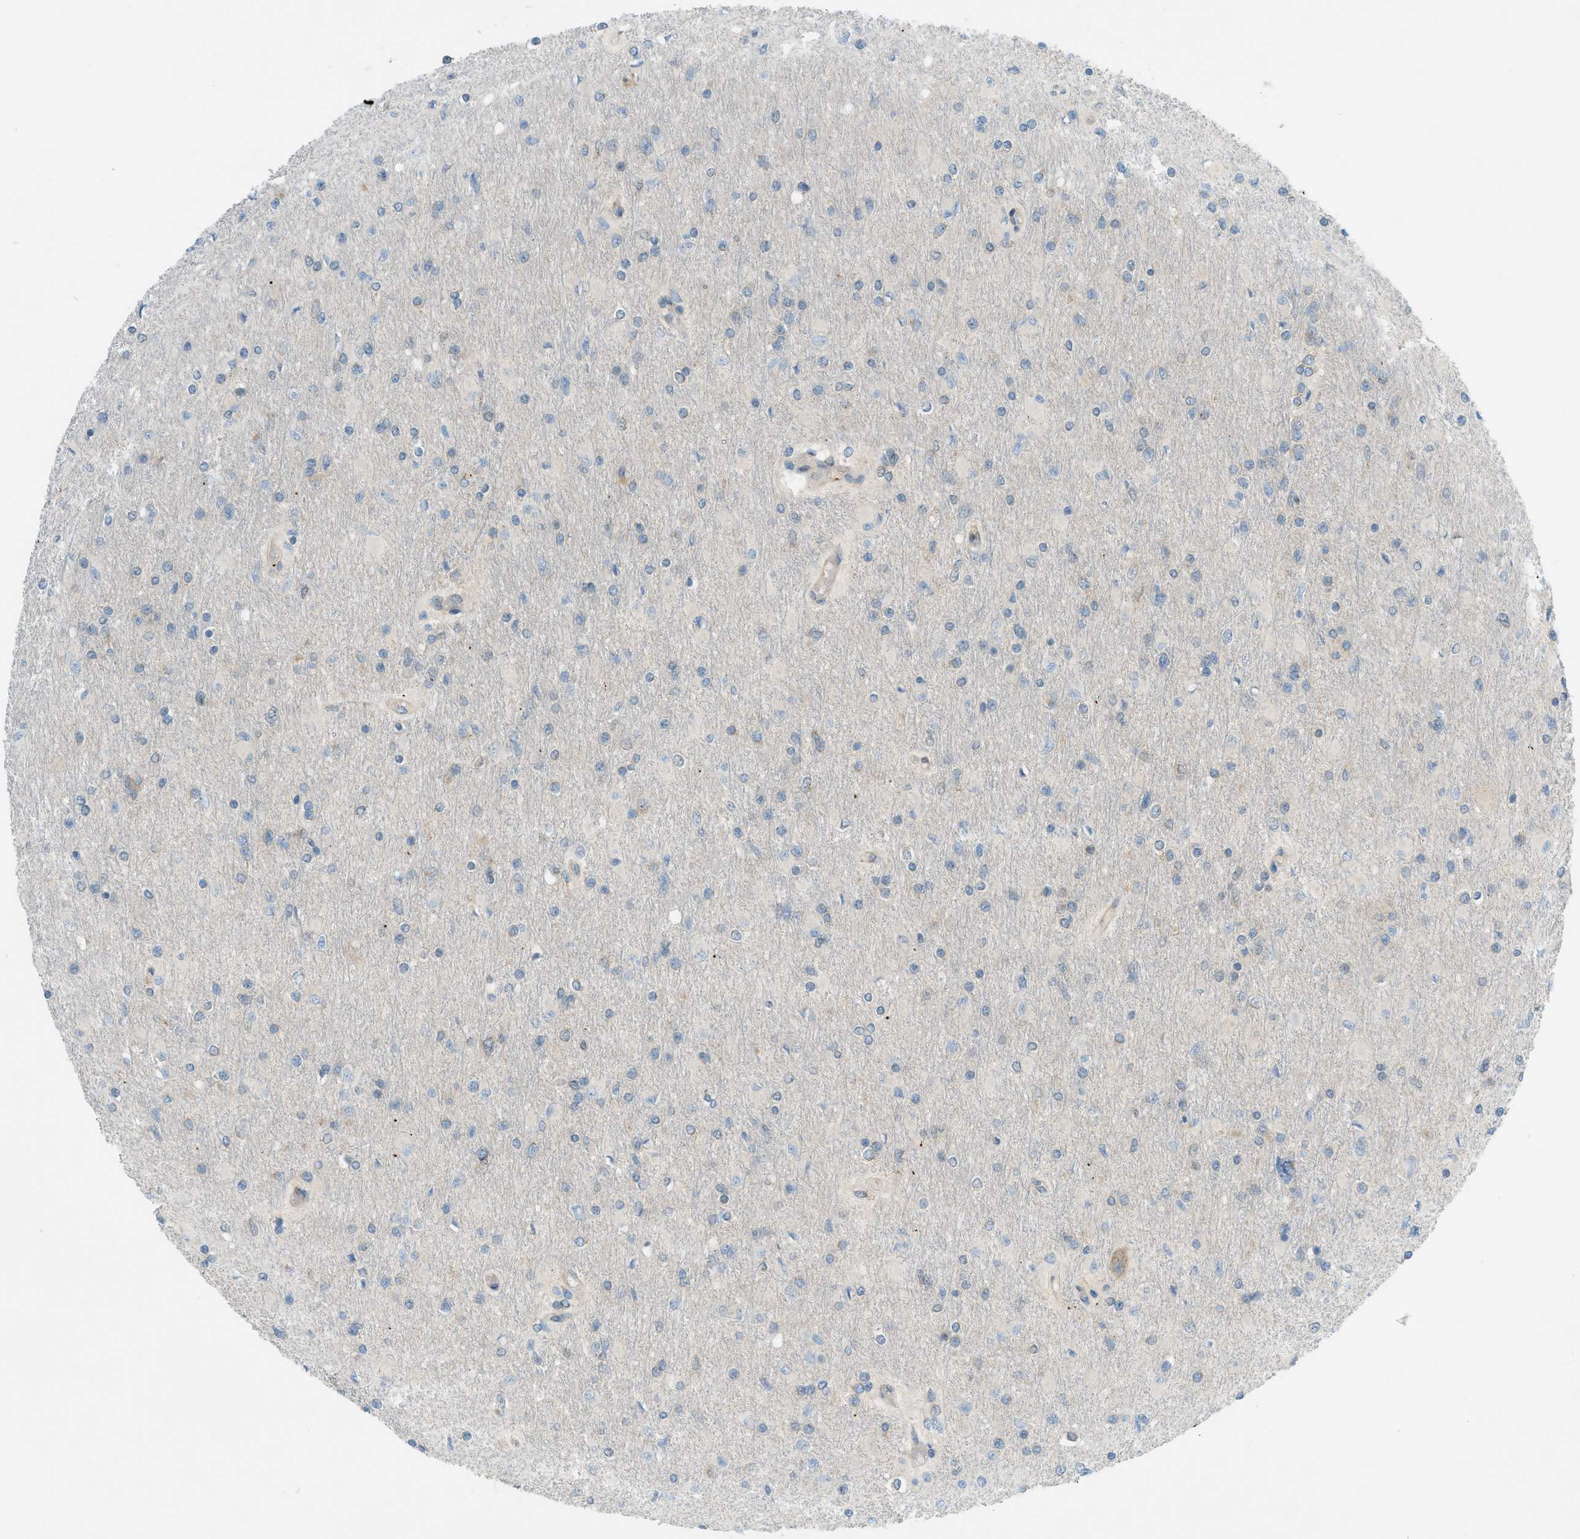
{"staining": {"intensity": "weak", "quantity": "<25%", "location": "cytoplasmic/membranous"}, "tissue": "glioma", "cell_type": "Tumor cells", "image_type": "cancer", "snomed": [{"axis": "morphology", "description": "Glioma, malignant, High grade"}, {"axis": "topography", "description": "Cerebral cortex"}], "caption": "Tumor cells show no significant expression in high-grade glioma (malignant).", "gene": "DYRK1A", "patient": {"sex": "female", "age": 36}}